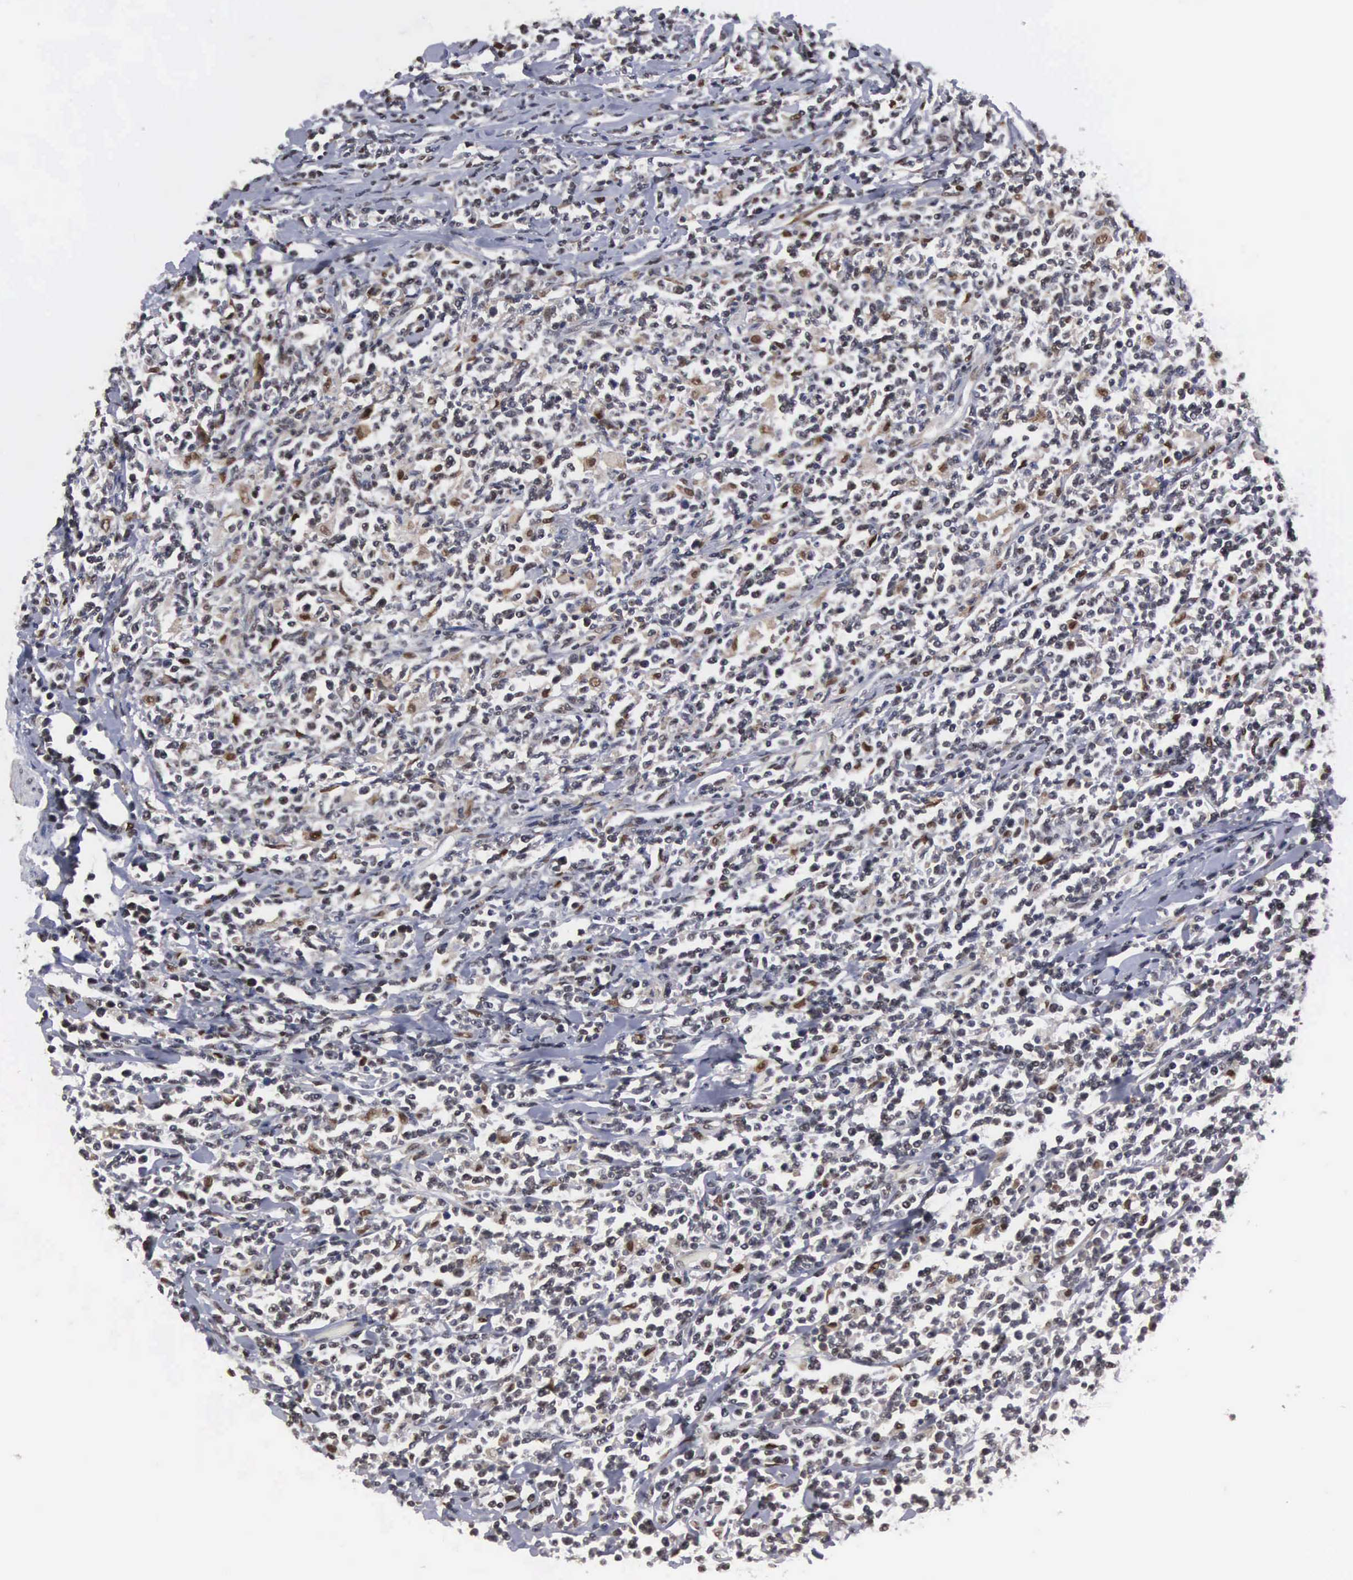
{"staining": {"intensity": "weak", "quantity": "<25%", "location": "nuclear"}, "tissue": "lymphoma", "cell_type": "Tumor cells", "image_type": "cancer", "snomed": [{"axis": "morphology", "description": "Malignant lymphoma, non-Hodgkin's type, High grade"}, {"axis": "topography", "description": "Colon"}], "caption": "An IHC photomicrograph of lymphoma is shown. There is no staining in tumor cells of lymphoma.", "gene": "TRMT5", "patient": {"sex": "male", "age": 82}}